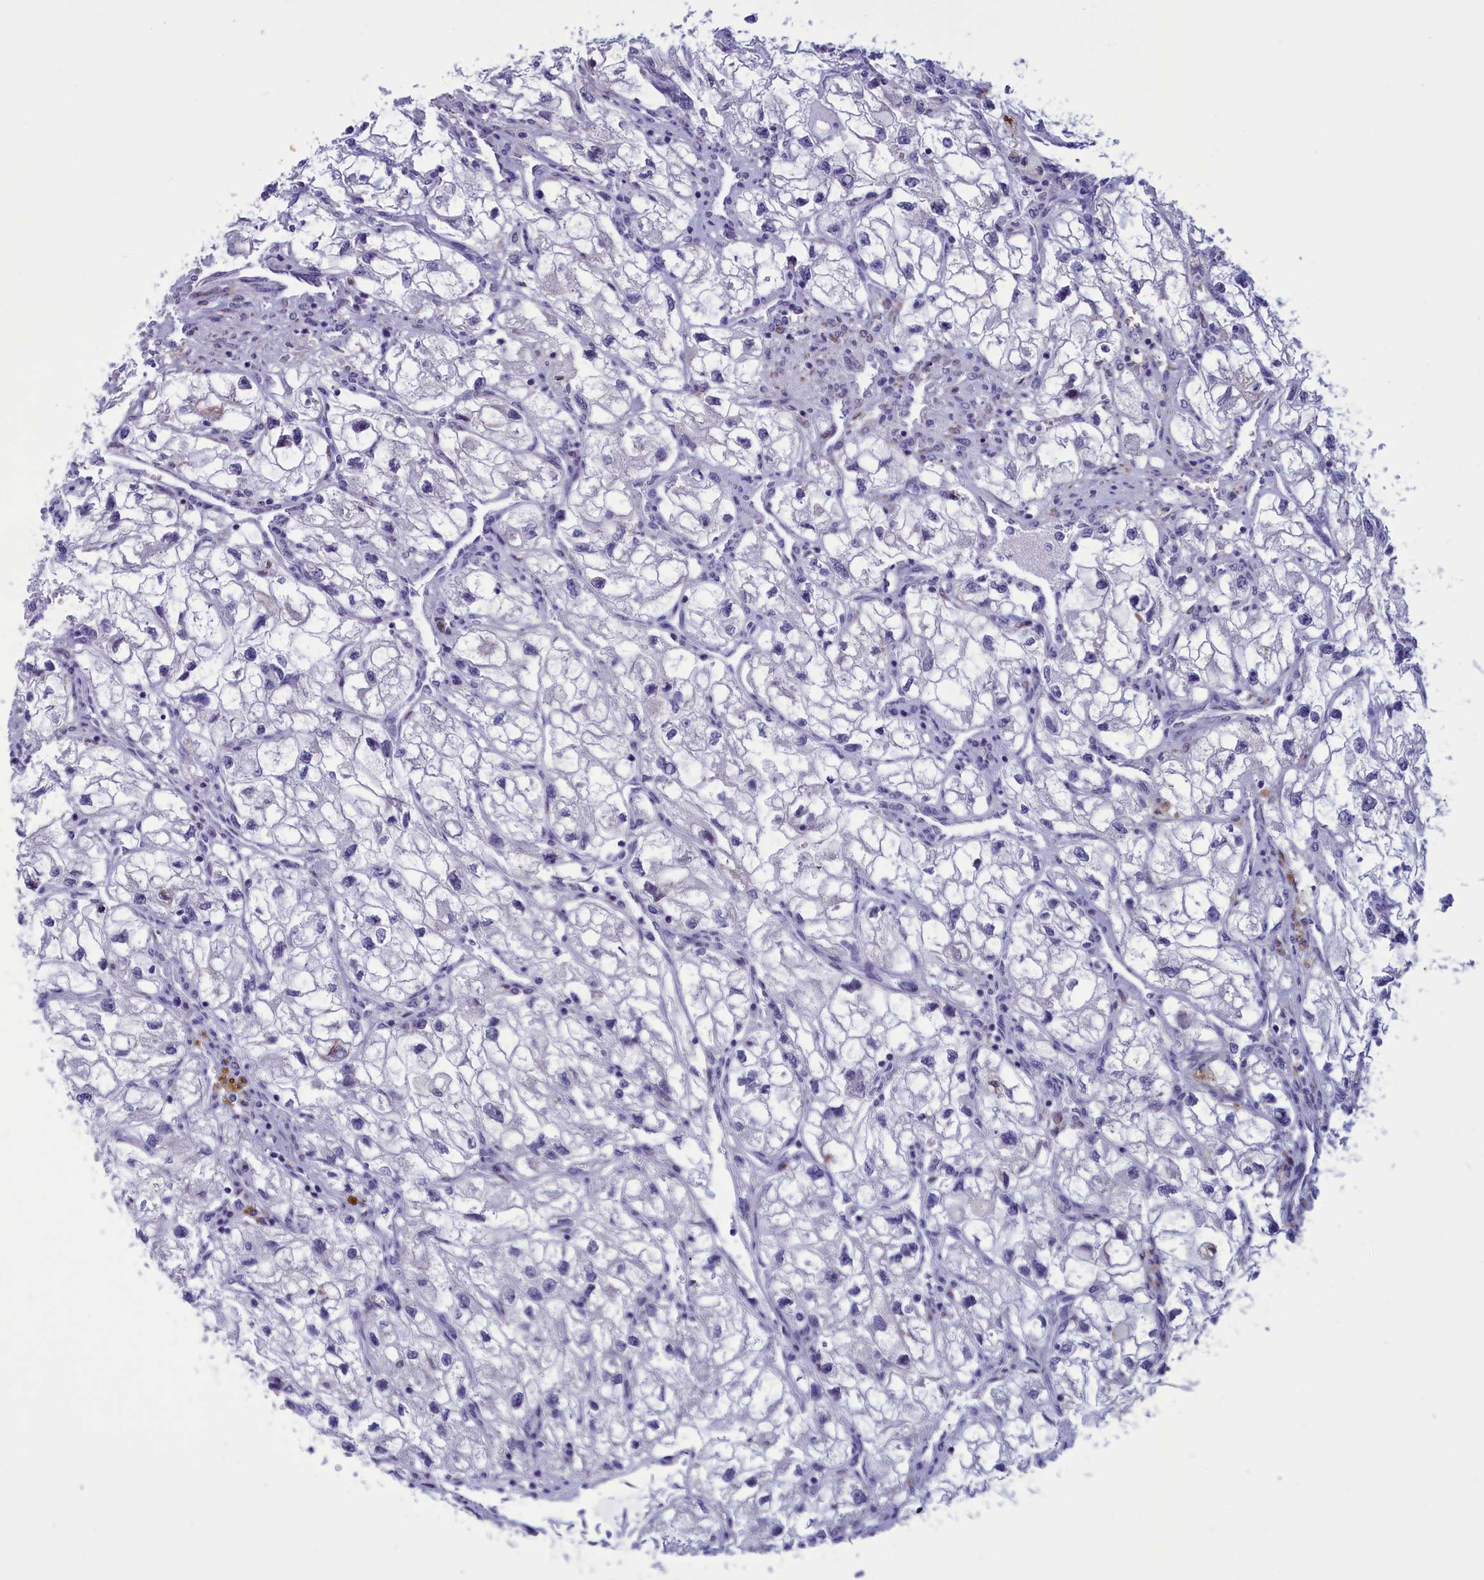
{"staining": {"intensity": "negative", "quantity": "none", "location": "none"}, "tissue": "renal cancer", "cell_type": "Tumor cells", "image_type": "cancer", "snomed": [{"axis": "morphology", "description": "Adenocarcinoma, NOS"}, {"axis": "topography", "description": "Kidney"}], "caption": "High power microscopy image of an immunohistochemistry micrograph of renal cancer, revealing no significant expression in tumor cells.", "gene": "PARS2", "patient": {"sex": "female", "age": 70}}